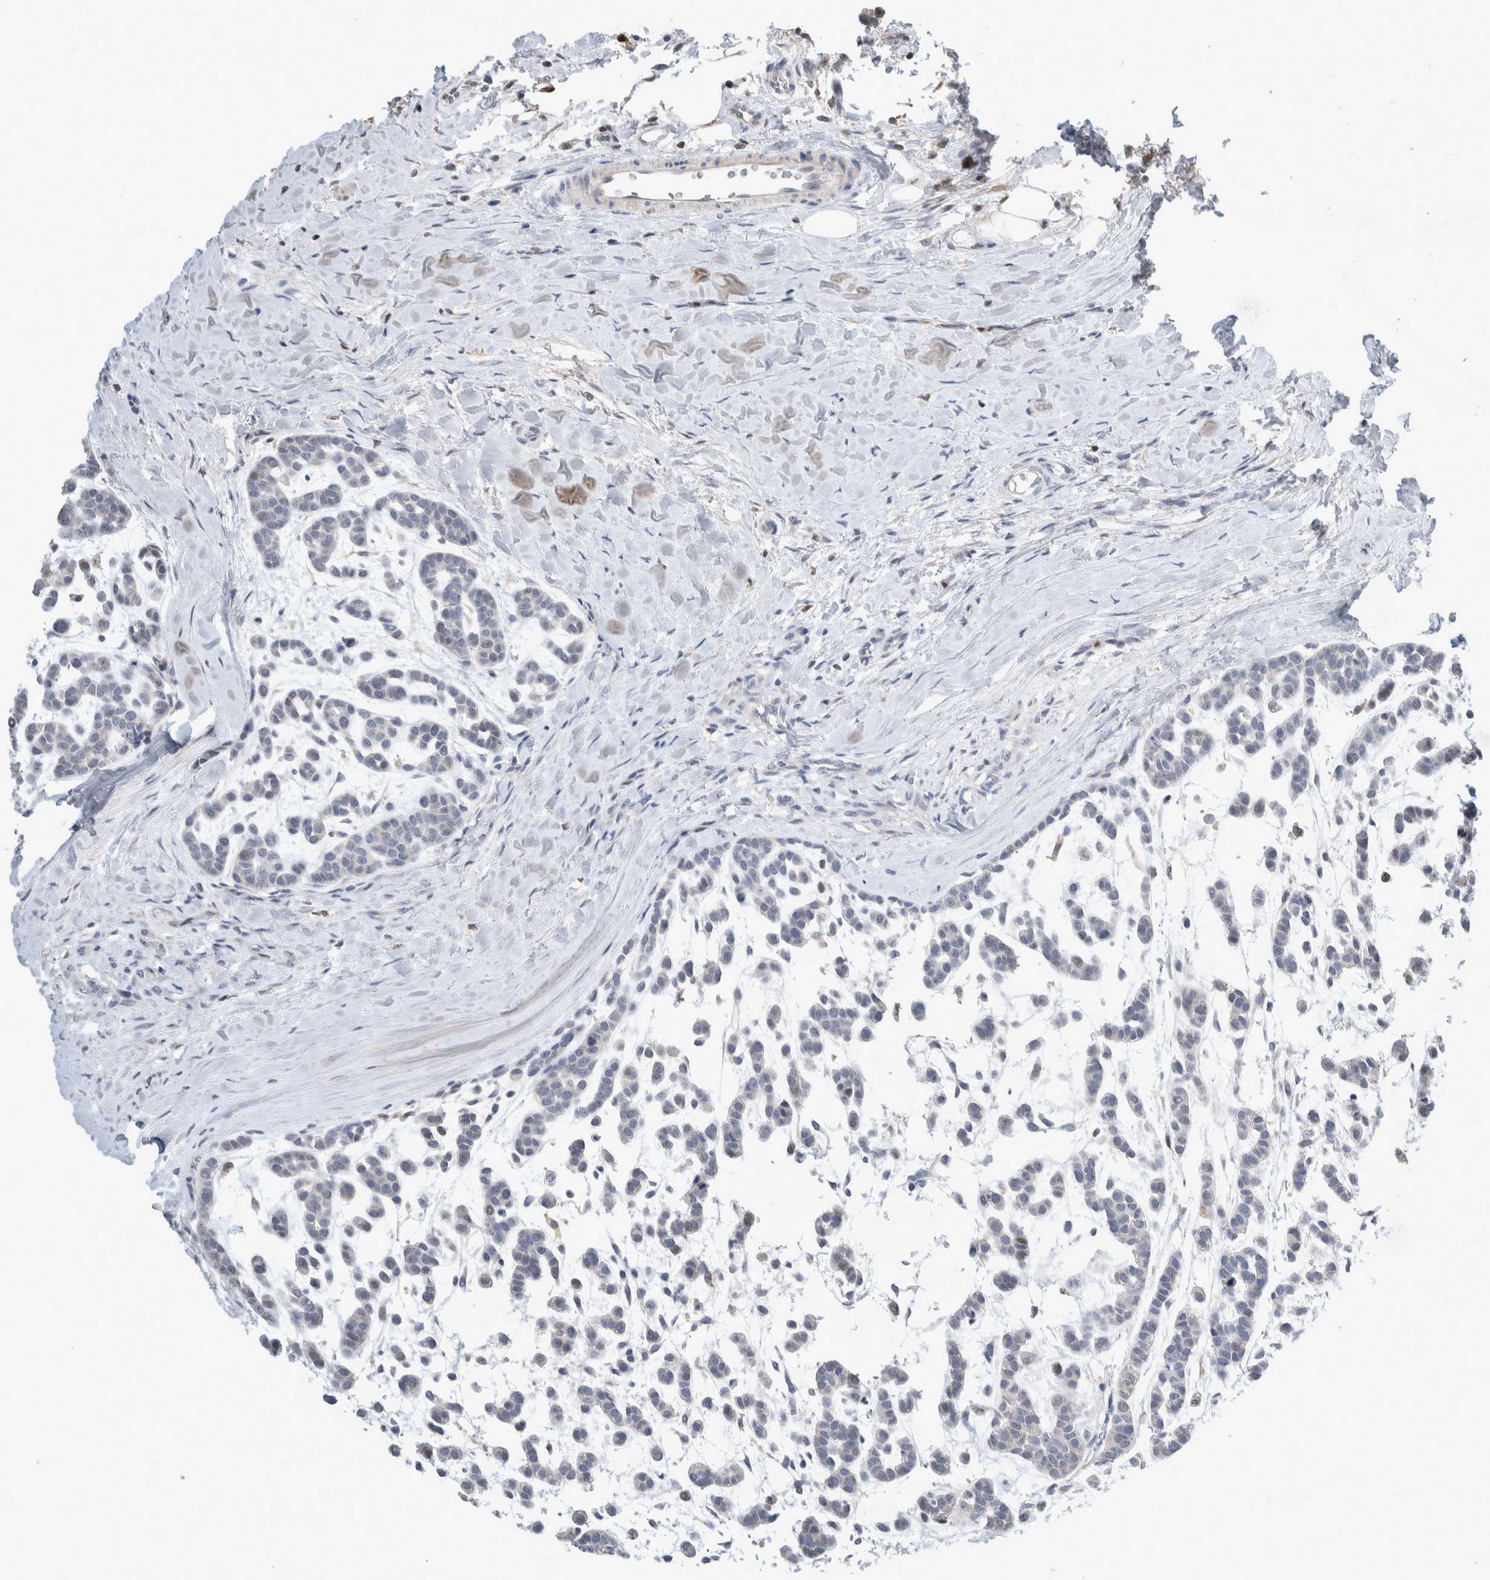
{"staining": {"intensity": "negative", "quantity": "none", "location": "none"}, "tissue": "head and neck cancer", "cell_type": "Tumor cells", "image_type": "cancer", "snomed": [{"axis": "morphology", "description": "Adenocarcinoma, NOS"}, {"axis": "morphology", "description": "Adenoma, NOS"}, {"axis": "topography", "description": "Head-Neck"}], "caption": "Micrograph shows no protein expression in tumor cells of adenocarcinoma (head and neck) tissue. (DAB (3,3'-diaminobenzidine) immunohistochemistry, high magnification).", "gene": "AGMAT", "patient": {"sex": "female", "age": 55}}